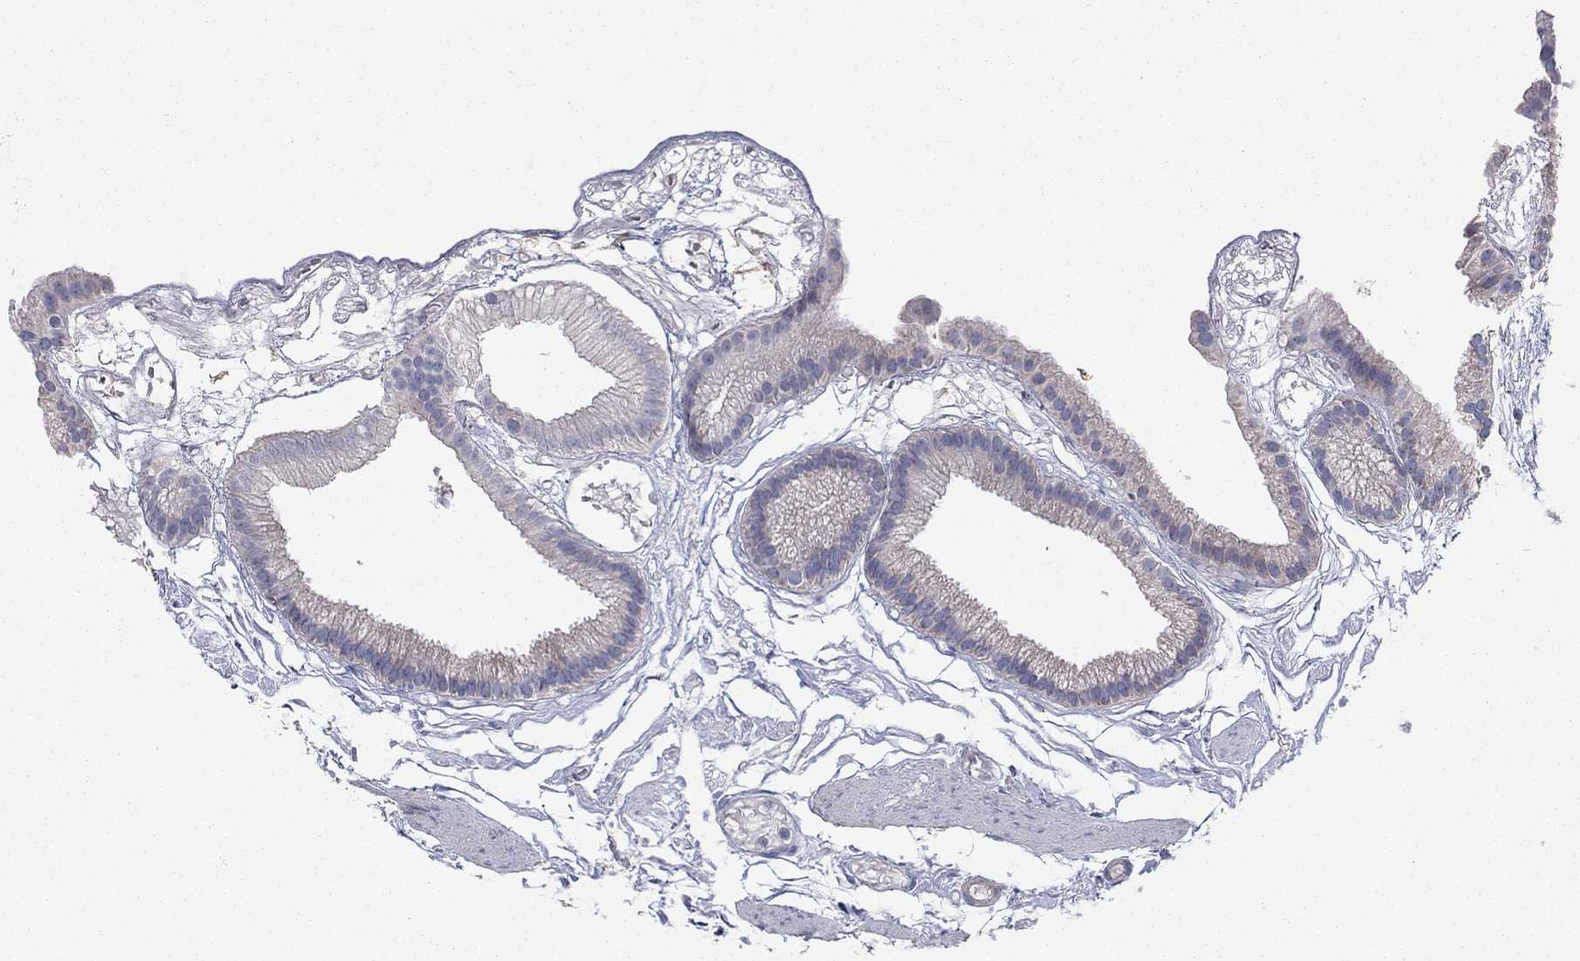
{"staining": {"intensity": "negative", "quantity": "none", "location": "none"}, "tissue": "gallbladder", "cell_type": "Glandular cells", "image_type": "normal", "snomed": [{"axis": "morphology", "description": "Normal tissue, NOS"}, {"axis": "topography", "description": "Gallbladder"}], "caption": "Micrograph shows no significant protein staining in glandular cells of normal gallbladder. The staining was performed using DAB (3,3'-diaminobenzidine) to visualize the protein expression in brown, while the nuclei were stained in blue with hematoxylin (Magnification: 20x).", "gene": "PTGDS", "patient": {"sex": "female", "age": 45}}